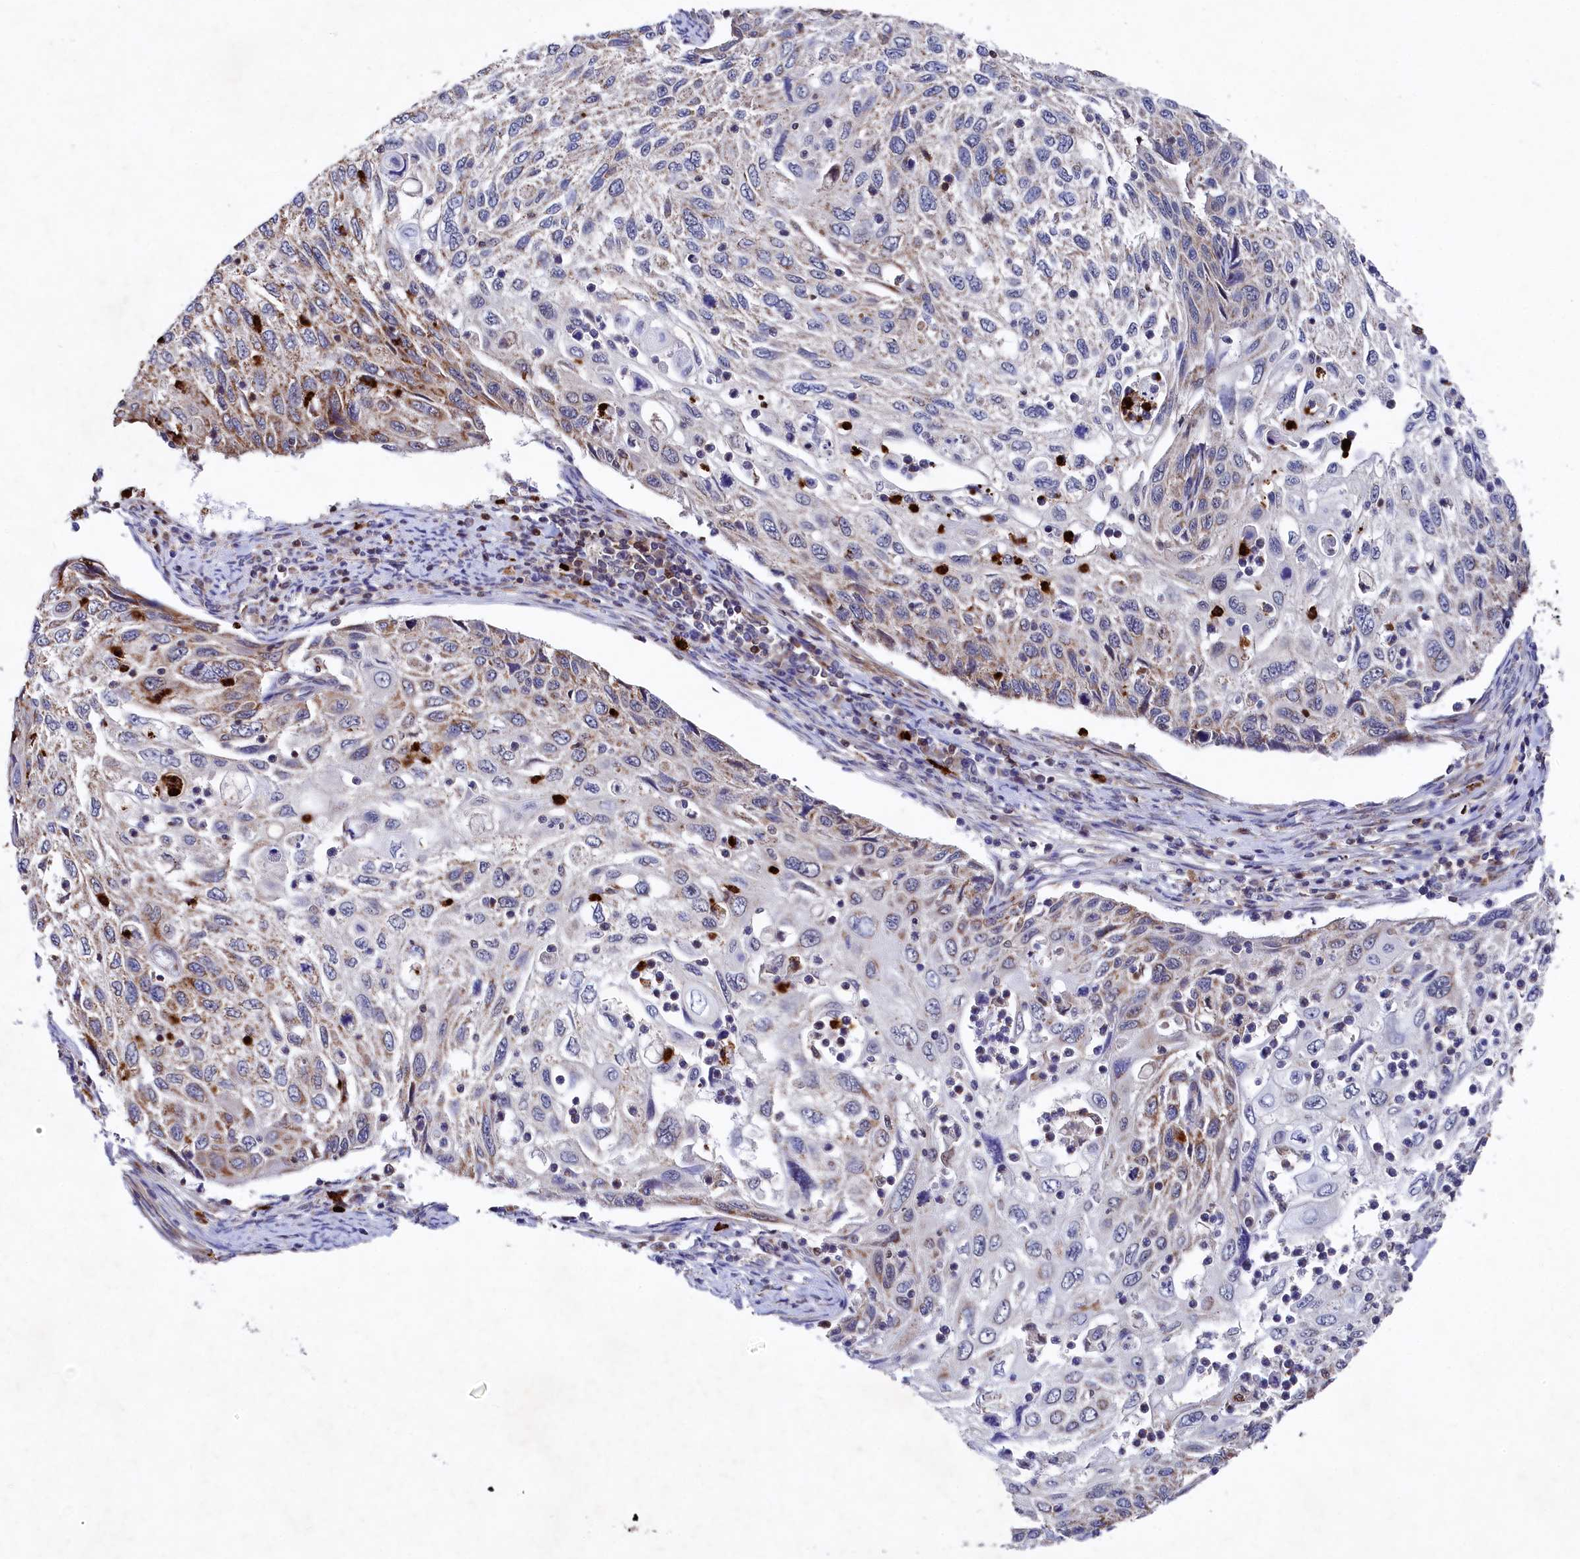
{"staining": {"intensity": "moderate", "quantity": "25%-75%", "location": "cytoplasmic/membranous"}, "tissue": "cervical cancer", "cell_type": "Tumor cells", "image_type": "cancer", "snomed": [{"axis": "morphology", "description": "Squamous cell carcinoma, NOS"}, {"axis": "topography", "description": "Cervix"}], "caption": "Moderate cytoplasmic/membranous positivity for a protein is present in approximately 25%-75% of tumor cells of cervical cancer (squamous cell carcinoma) using IHC.", "gene": "CHCHD1", "patient": {"sex": "female", "age": 70}}